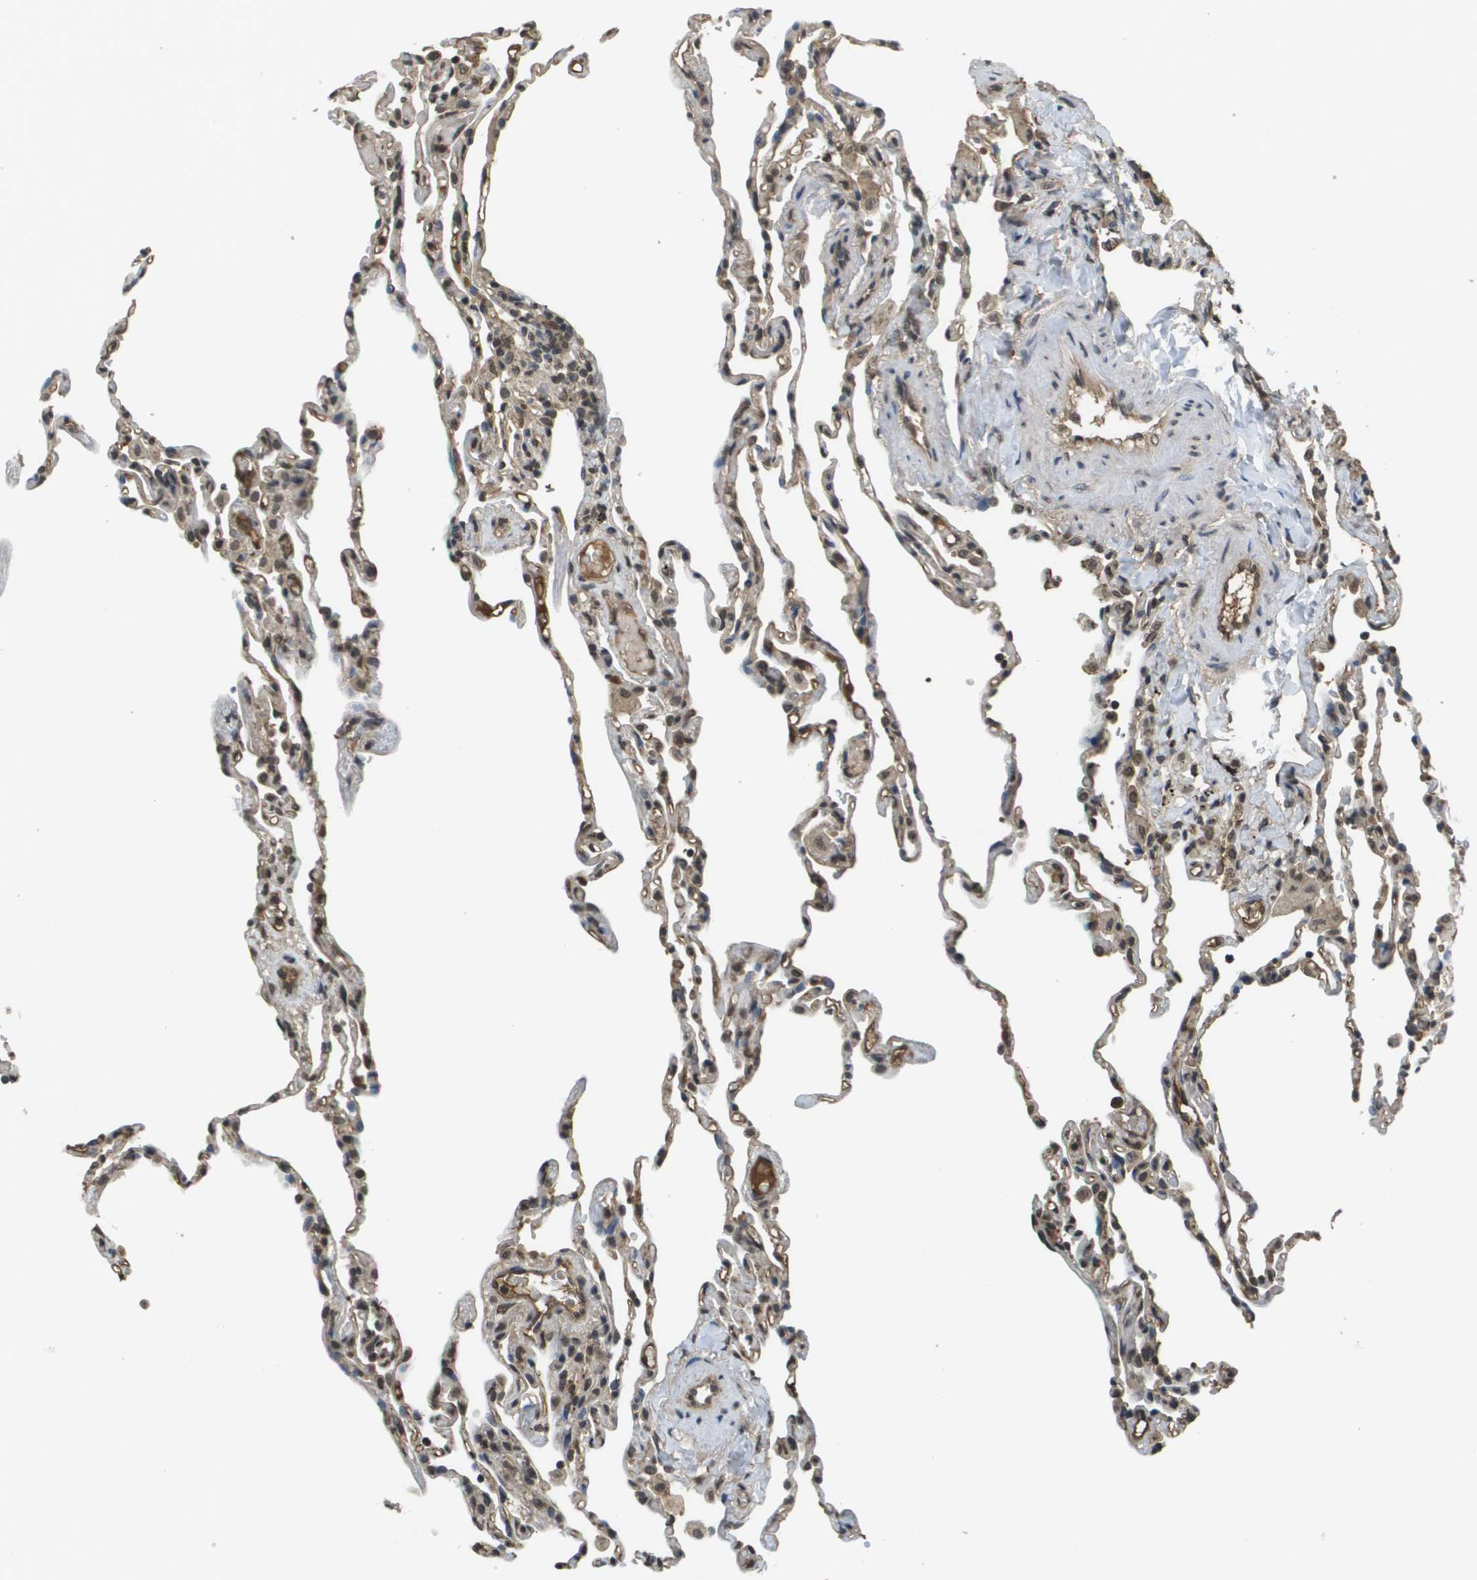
{"staining": {"intensity": "weak", "quantity": "25%-75%", "location": "nuclear"}, "tissue": "lung", "cell_type": "Alveolar cells", "image_type": "normal", "snomed": [{"axis": "morphology", "description": "Normal tissue, NOS"}, {"axis": "topography", "description": "Lung"}], "caption": "Protein expression analysis of normal human lung reveals weak nuclear expression in about 25%-75% of alveolar cells. The protein is shown in brown color, while the nuclei are stained blue.", "gene": "NDRG2", "patient": {"sex": "male", "age": 59}}